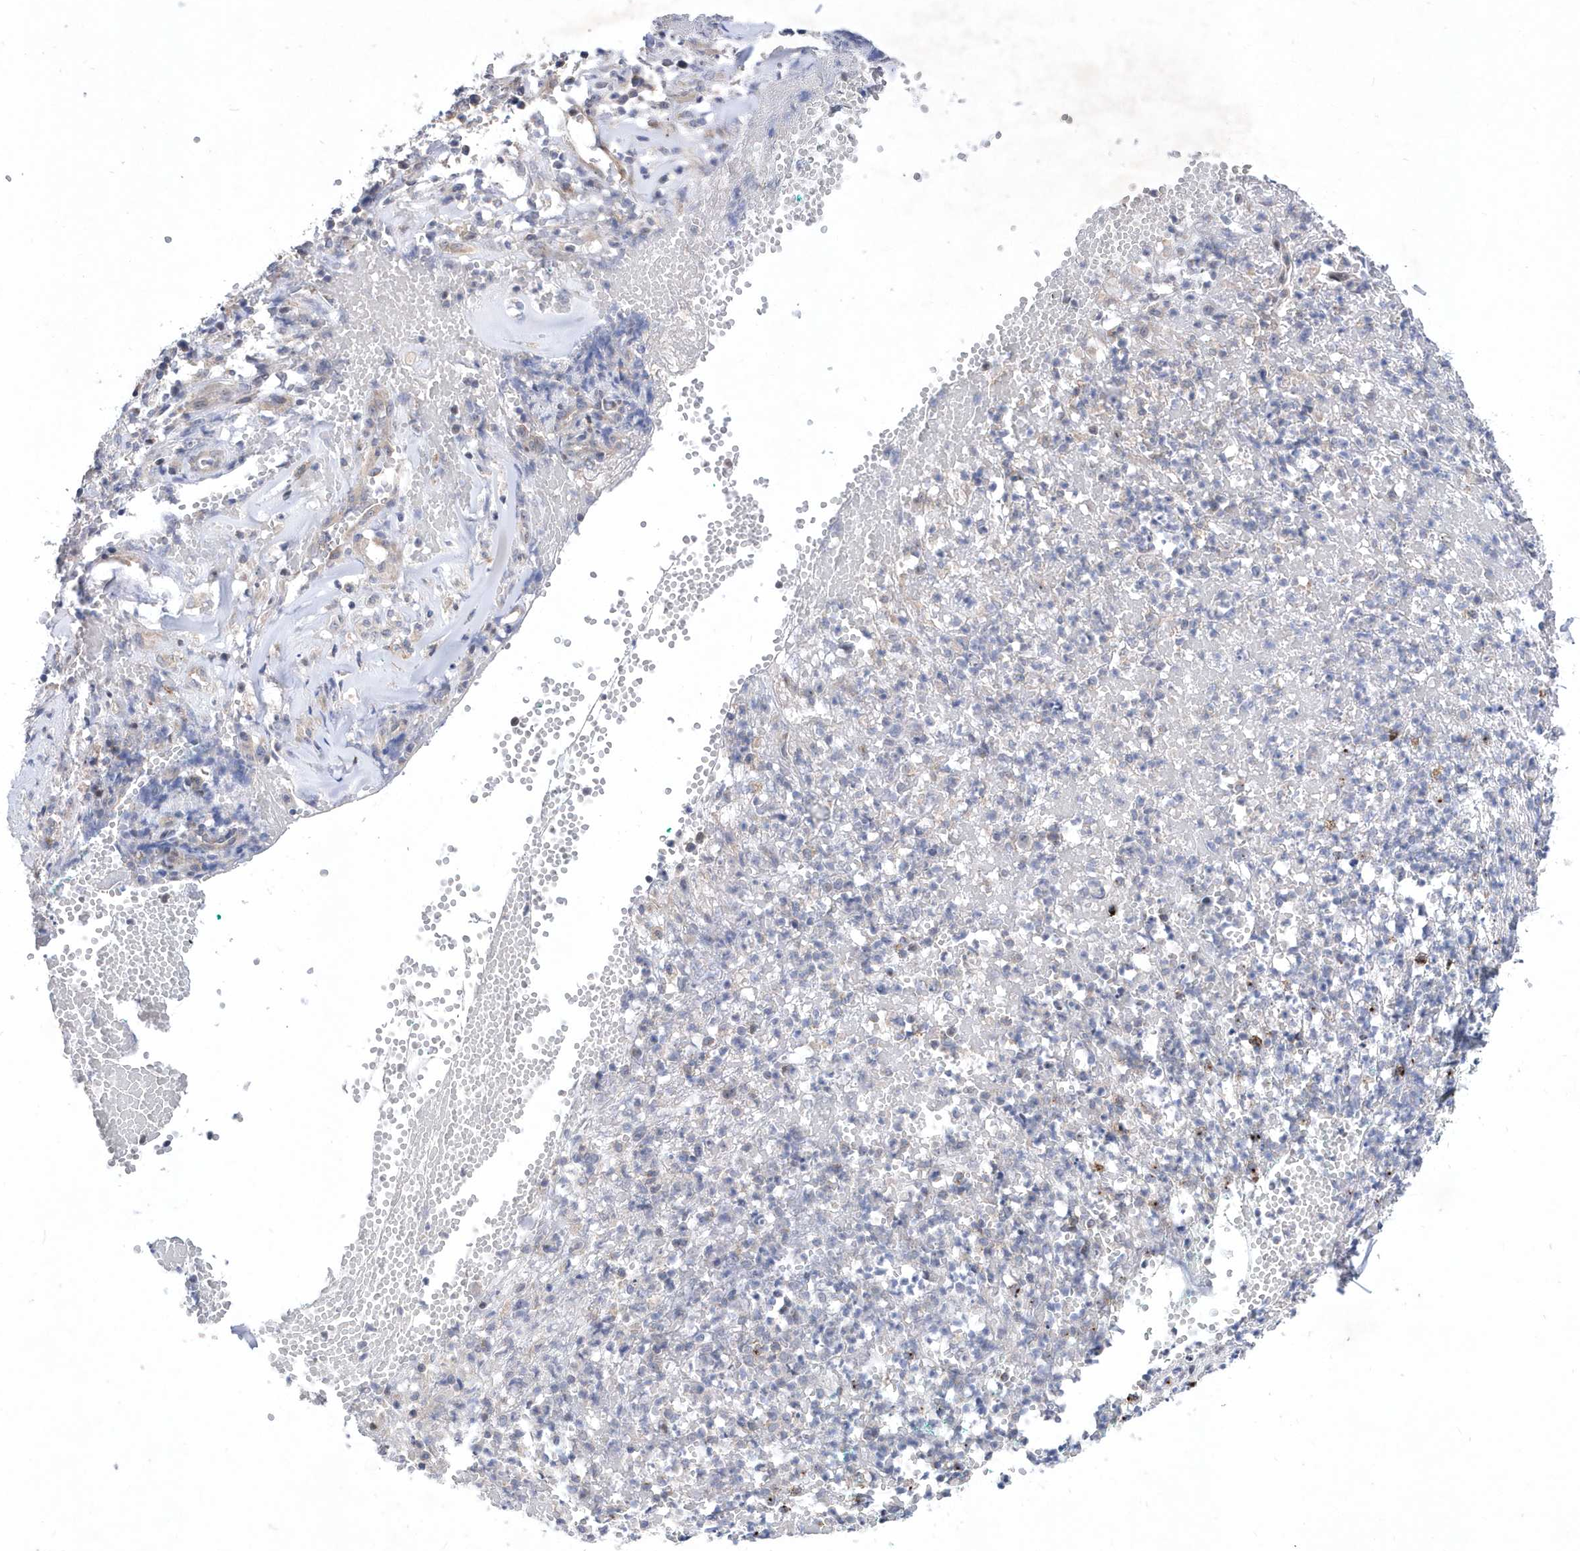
{"staining": {"intensity": "negative", "quantity": "none", "location": "none"}, "tissue": "adipose tissue", "cell_type": "Adipocytes", "image_type": "normal", "snomed": [{"axis": "morphology", "description": "Normal tissue, NOS"}, {"axis": "morphology", "description": "Basal cell carcinoma"}, {"axis": "topography", "description": "Cartilage tissue"}, {"axis": "topography", "description": "Nasopharynx"}, {"axis": "topography", "description": "Oral tissue"}], "caption": "Immunohistochemistry photomicrograph of benign adipose tissue stained for a protein (brown), which reveals no staining in adipocytes.", "gene": "LONRF2", "patient": {"sex": "female", "age": 77}}